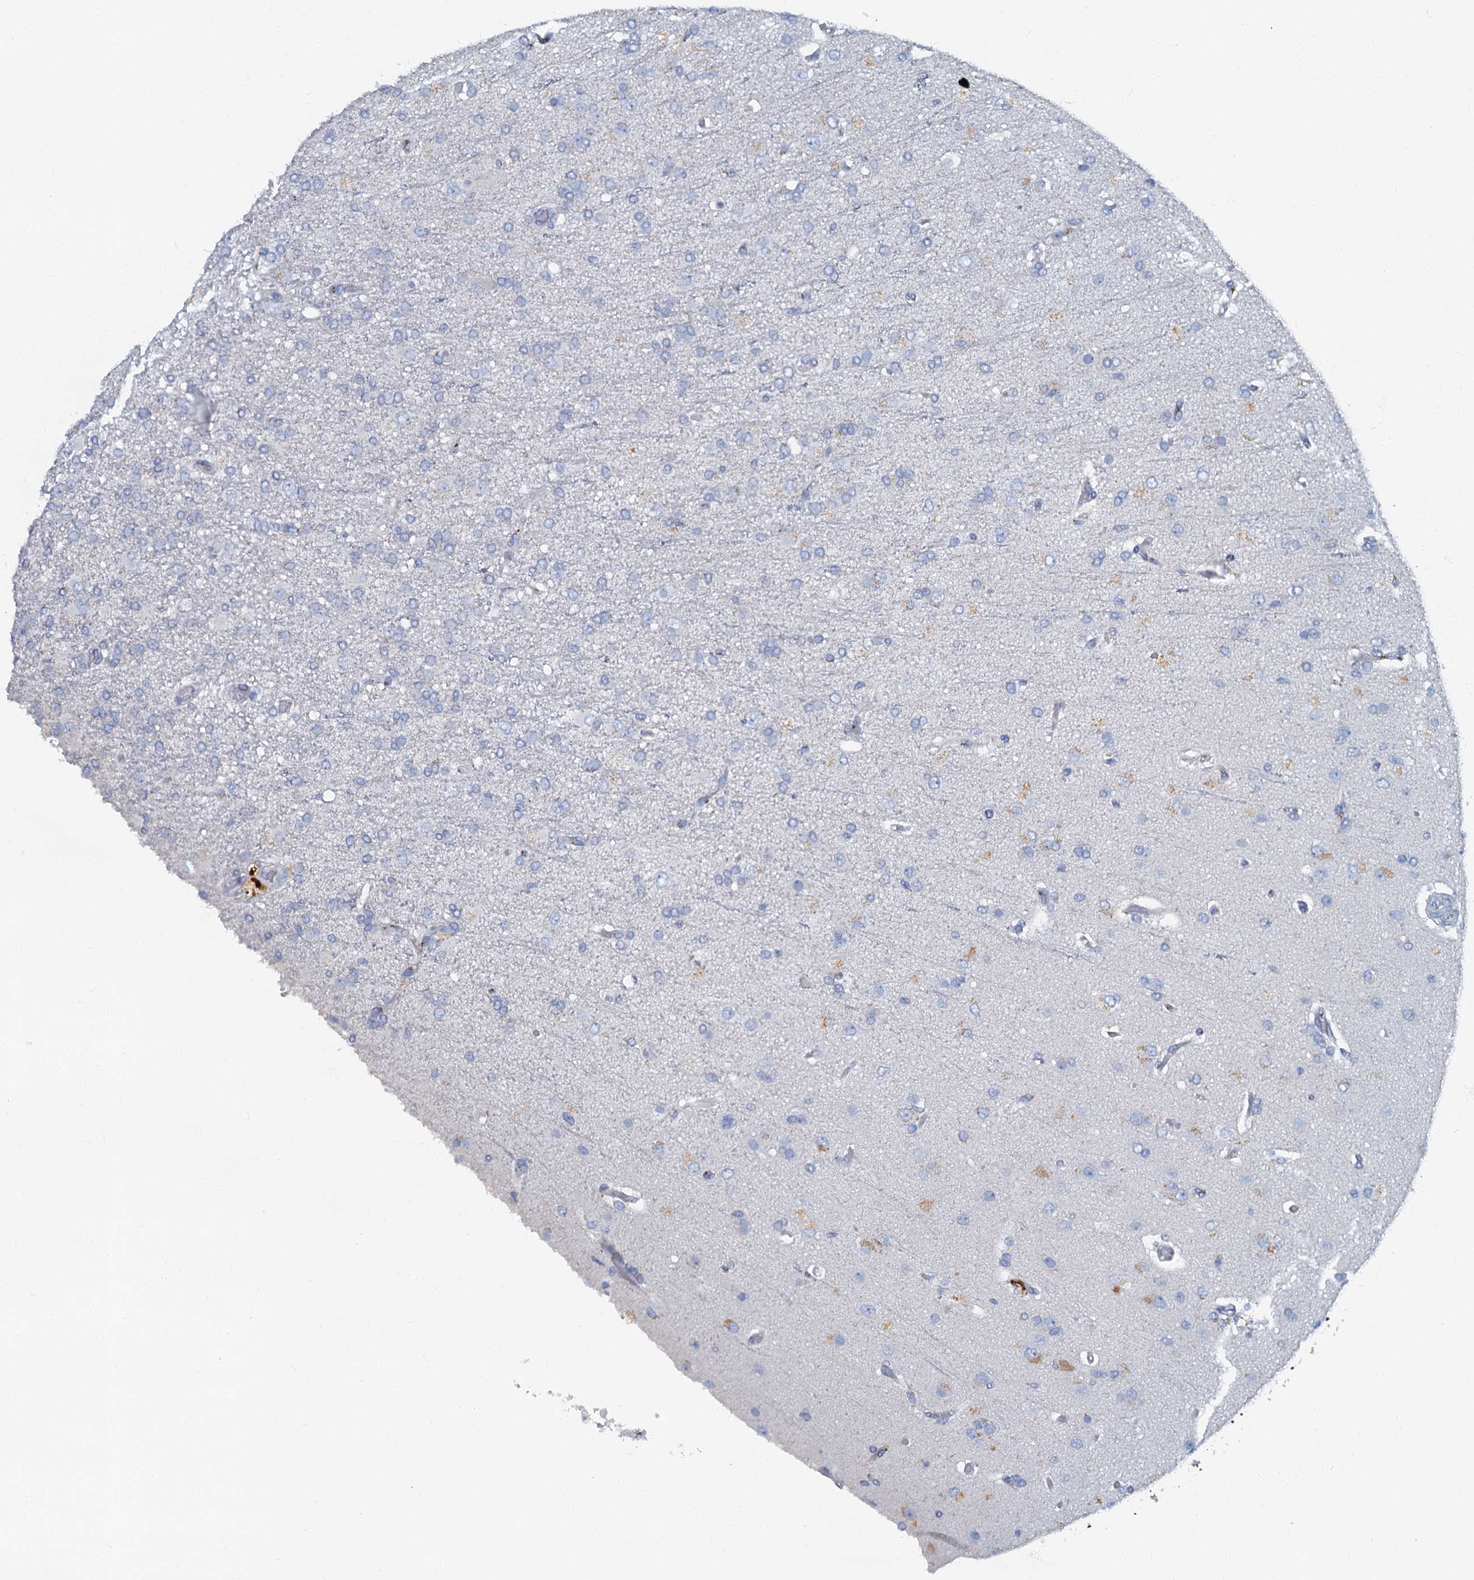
{"staining": {"intensity": "negative", "quantity": "none", "location": "none"}, "tissue": "glioma", "cell_type": "Tumor cells", "image_type": "cancer", "snomed": [{"axis": "morphology", "description": "Glioma, malignant, High grade"}, {"axis": "topography", "description": "Brain"}], "caption": "This is a micrograph of IHC staining of malignant high-grade glioma, which shows no expression in tumor cells.", "gene": "LYPD3", "patient": {"sex": "female", "age": 74}}